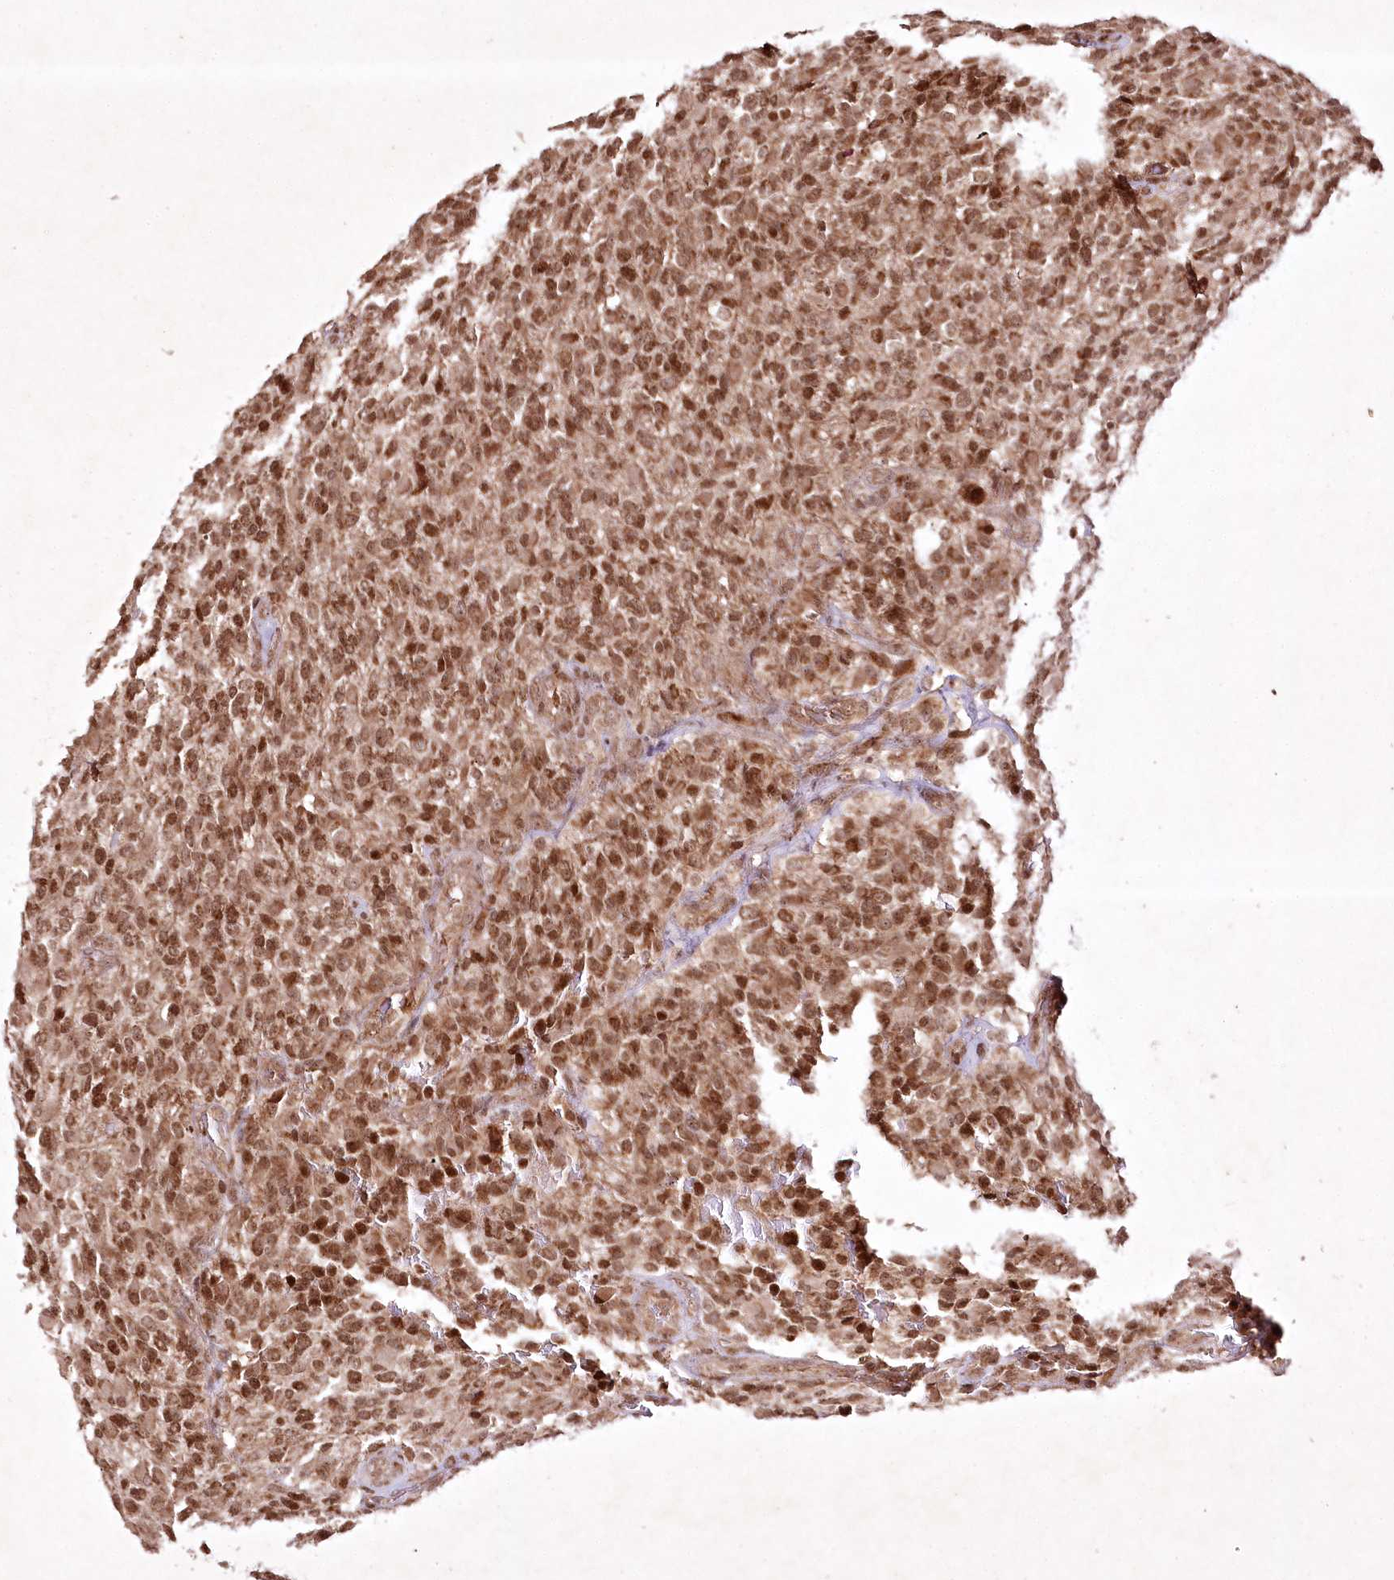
{"staining": {"intensity": "moderate", "quantity": ">75%", "location": "nuclear"}, "tissue": "glioma", "cell_type": "Tumor cells", "image_type": "cancer", "snomed": [{"axis": "morphology", "description": "Glioma, malignant, High grade"}, {"axis": "topography", "description": "Brain"}], "caption": "Moderate nuclear protein positivity is present in about >75% of tumor cells in malignant glioma (high-grade).", "gene": "CARM1", "patient": {"sex": "male", "age": 71}}